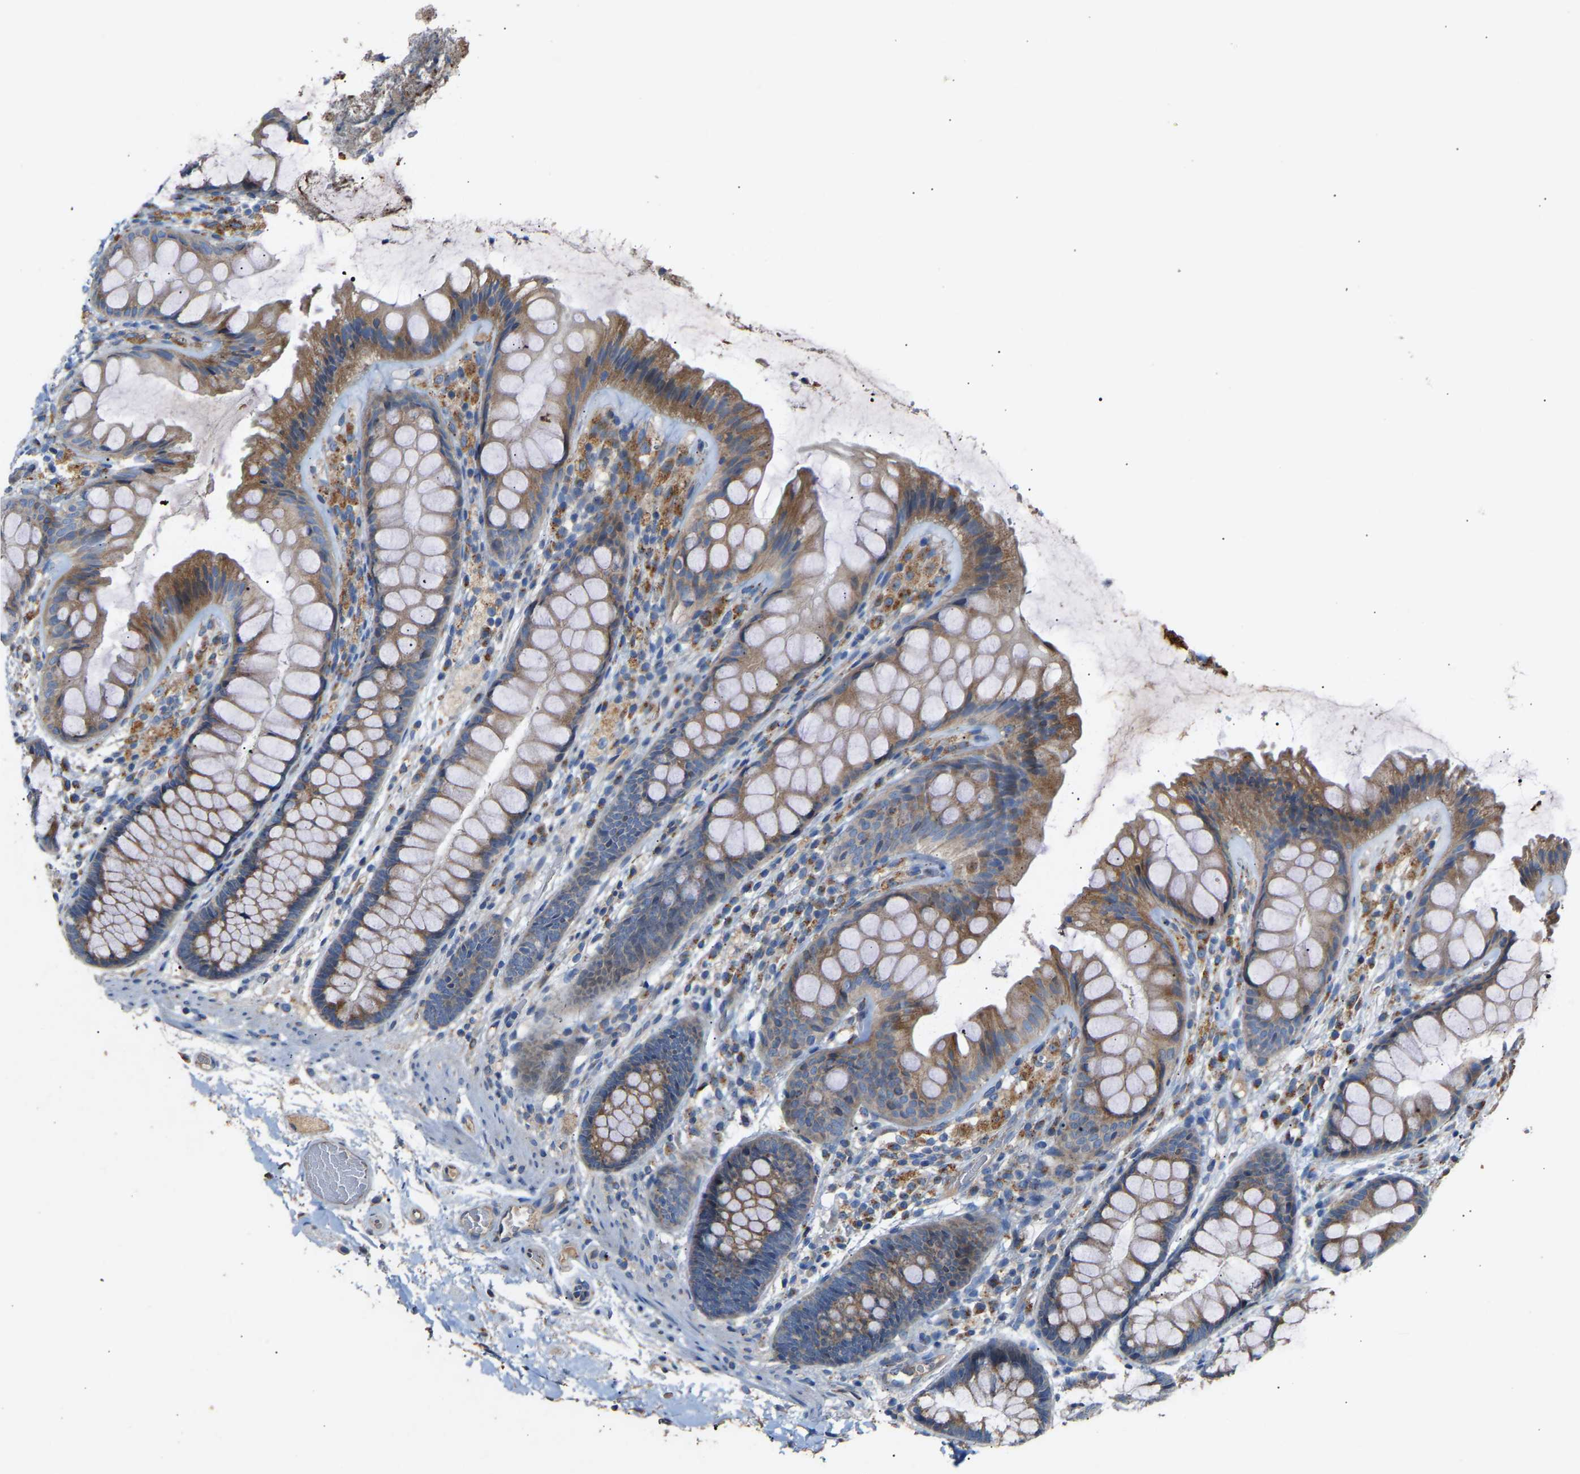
{"staining": {"intensity": "negative", "quantity": "none", "location": "none"}, "tissue": "colon", "cell_type": "Endothelial cells", "image_type": "normal", "snomed": [{"axis": "morphology", "description": "Normal tissue, NOS"}, {"axis": "topography", "description": "Colon"}], "caption": "IHC image of normal human colon stained for a protein (brown), which shows no positivity in endothelial cells.", "gene": "RGP1", "patient": {"sex": "female", "age": 56}}